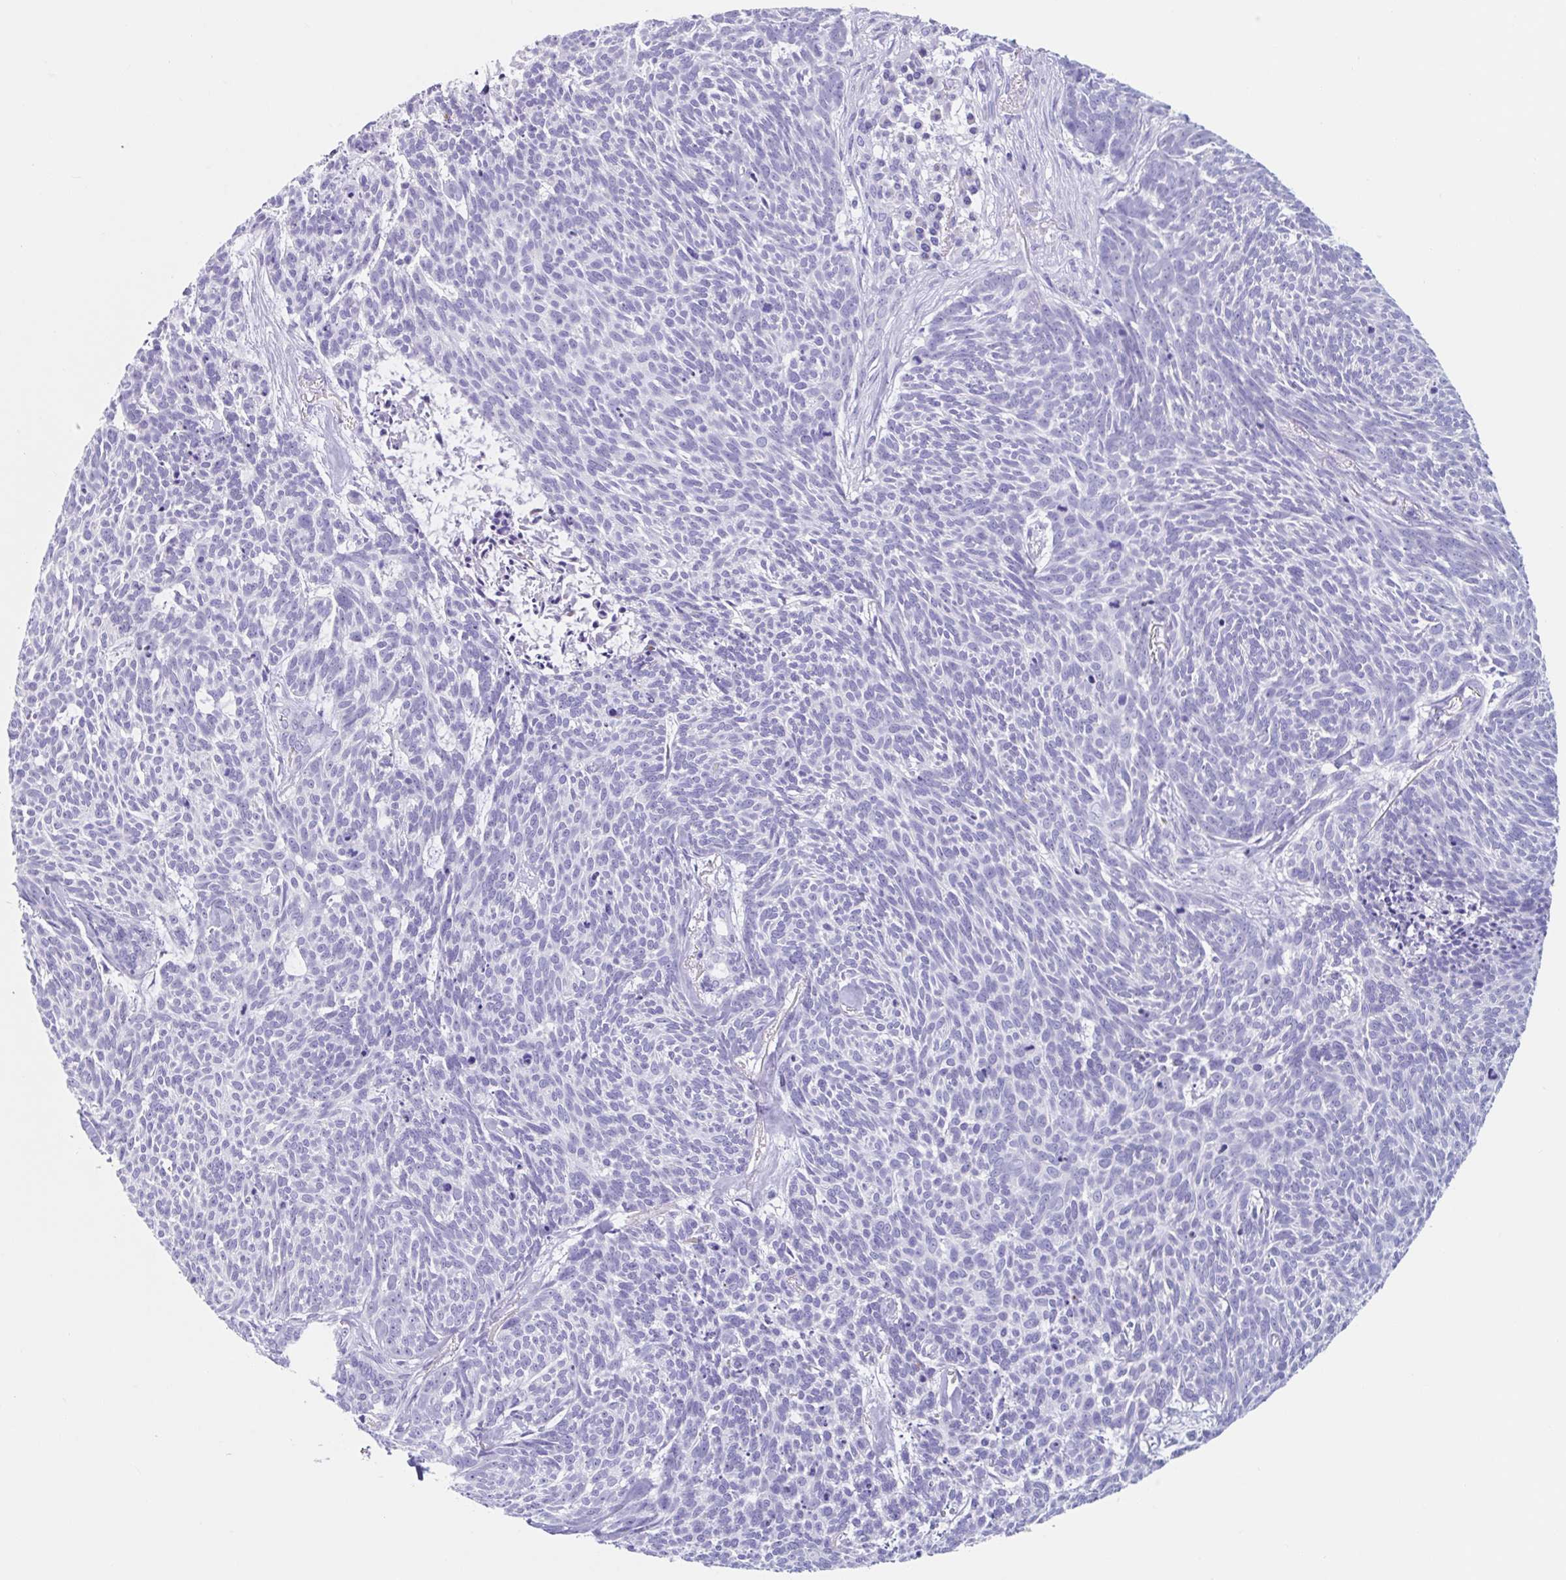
{"staining": {"intensity": "negative", "quantity": "none", "location": "none"}, "tissue": "skin cancer", "cell_type": "Tumor cells", "image_type": "cancer", "snomed": [{"axis": "morphology", "description": "Basal cell carcinoma"}, {"axis": "topography", "description": "Skin"}], "caption": "The photomicrograph displays no staining of tumor cells in skin basal cell carcinoma.", "gene": "CPTP", "patient": {"sex": "female", "age": 93}}